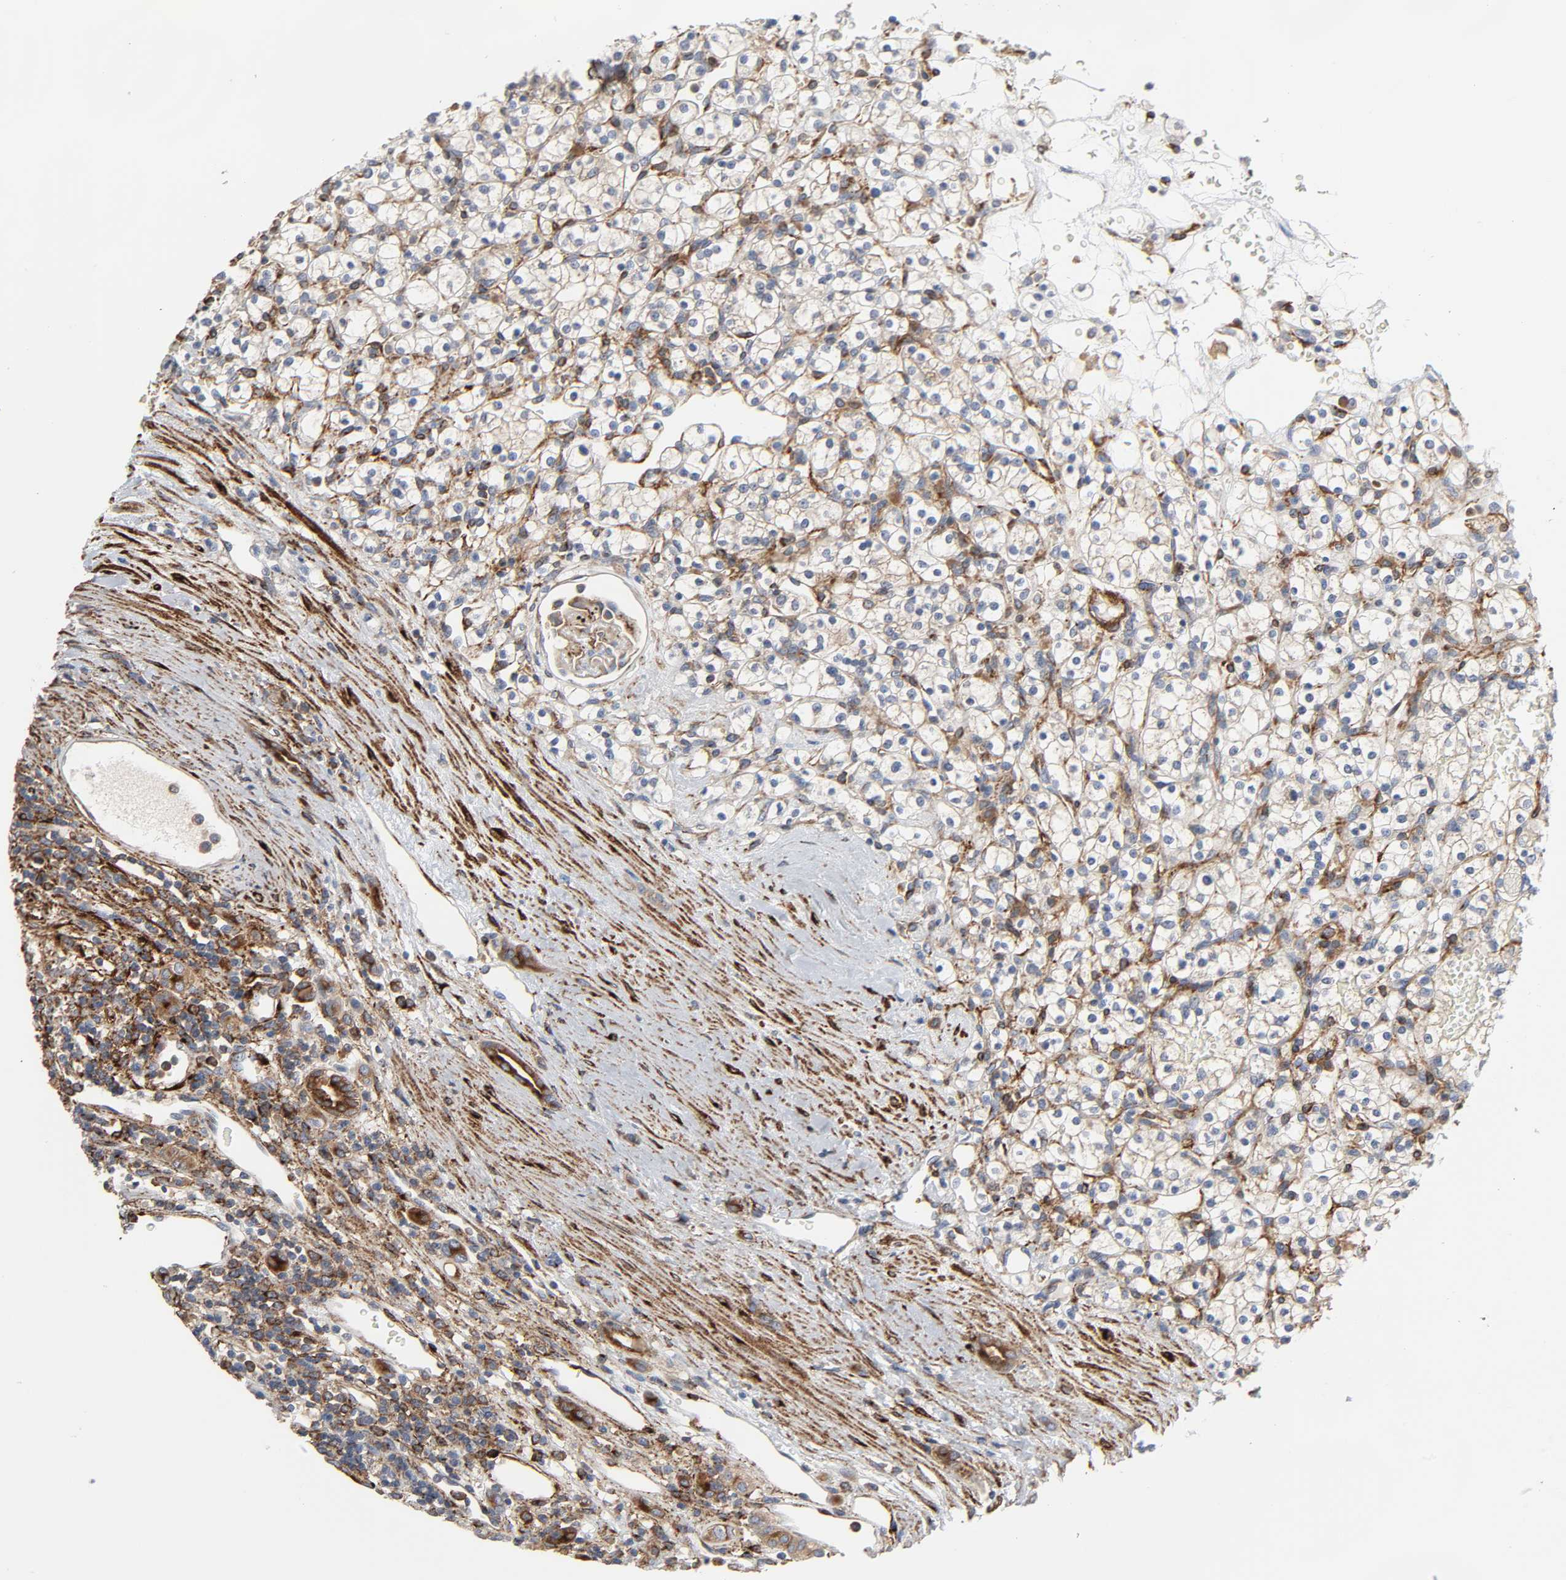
{"staining": {"intensity": "moderate", "quantity": "25%-75%", "location": "cytoplasmic/membranous"}, "tissue": "renal cancer", "cell_type": "Tumor cells", "image_type": "cancer", "snomed": [{"axis": "morphology", "description": "Normal tissue, NOS"}, {"axis": "morphology", "description": "Adenocarcinoma, NOS"}, {"axis": "topography", "description": "Kidney"}], "caption": "IHC photomicrograph of neoplastic tissue: renal cancer stained using immunohistochemistry reveals medium levels of moderate protein expression localized specifically in the cytoplasmic/membranous of tumor cells, appearing as a cytoplasmic/membranous brown color.", "gene": "ARHGAP1", "patient": {"sex": "female", "age": 55}}